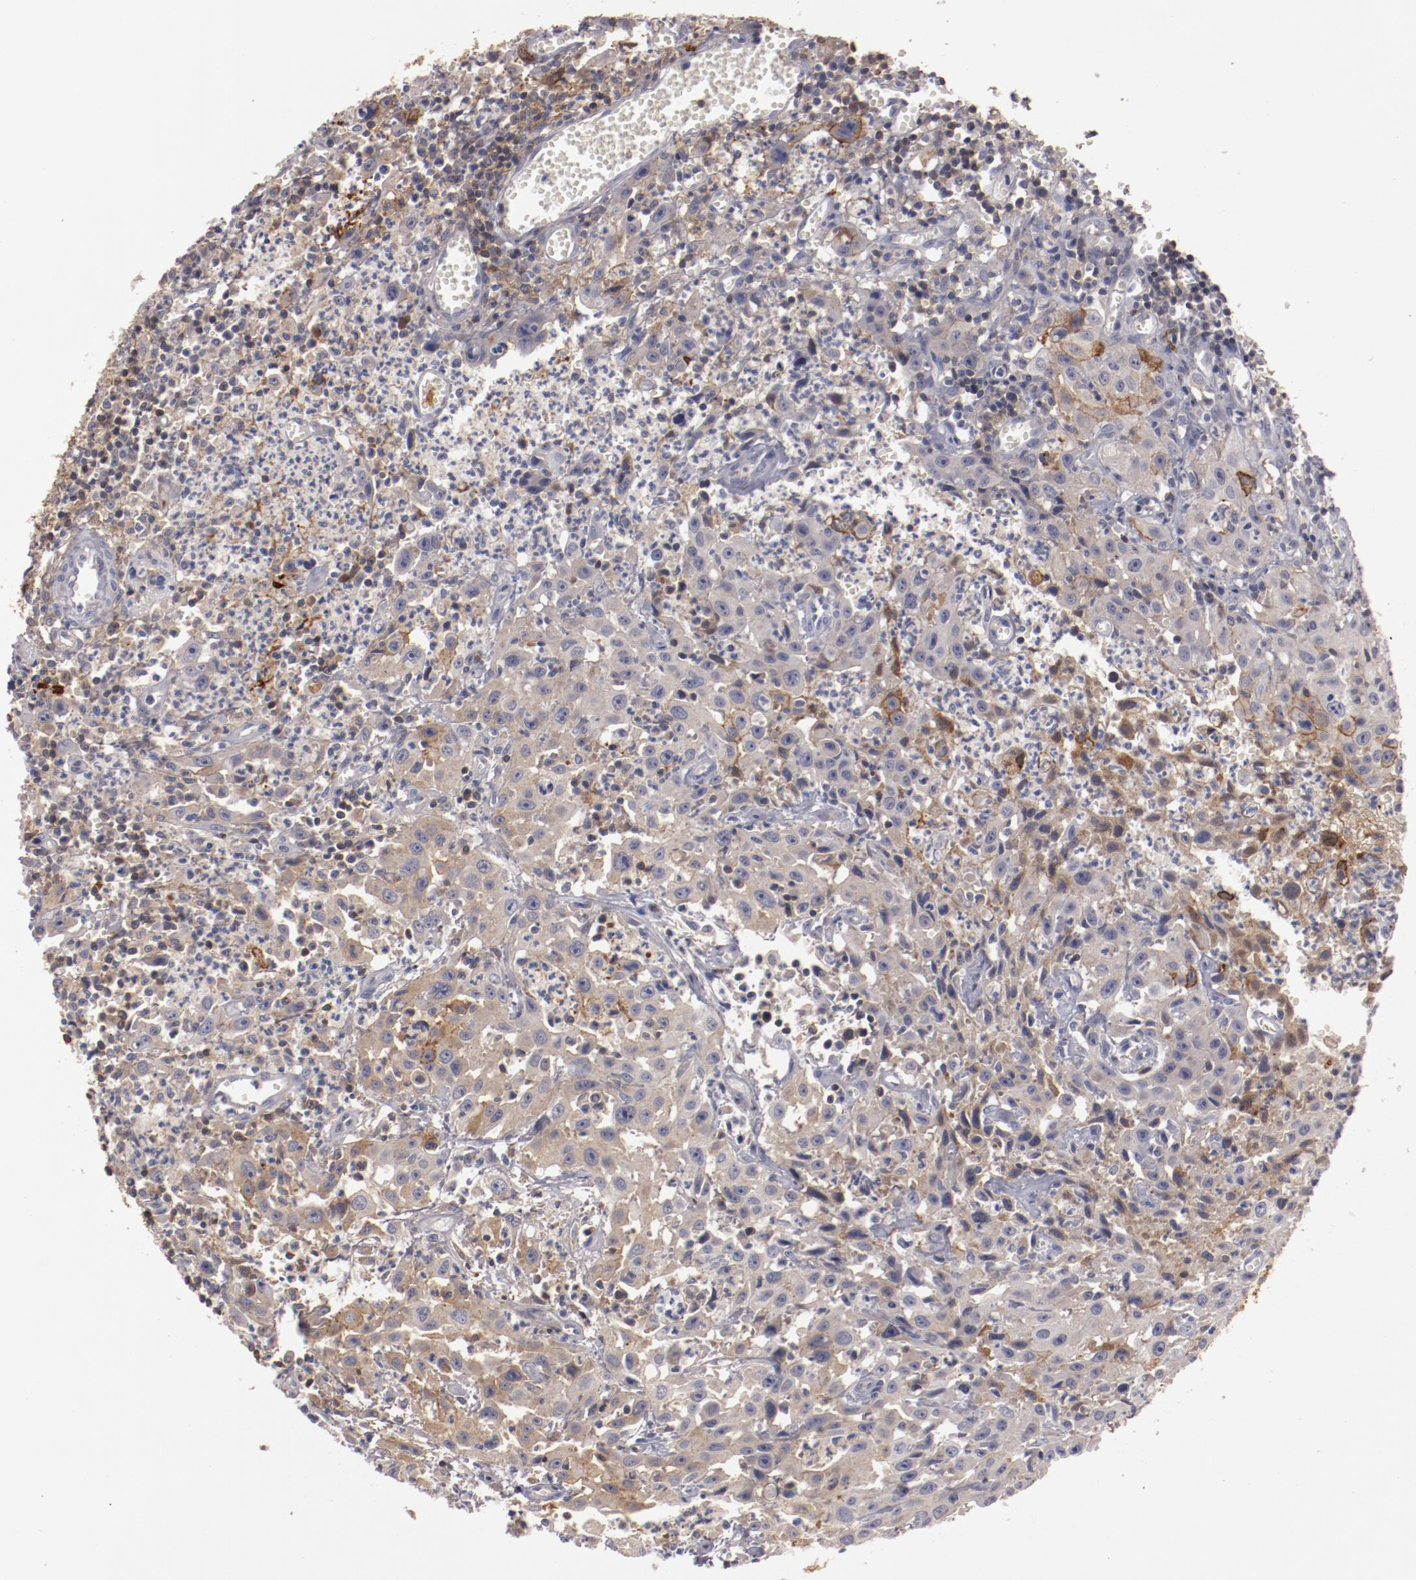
{"staining": {"intensity": "moderate", "quantity": "25%-75%", "location": "cytoplasmic/membranous"}, "tissue": "urothelial cancer", "cell_type": "Tumor cells", "image_type": "cancer", "snomed": [{"axis": "morphology", "description": "Urothelial carcinoma, High grade"}, {"axis": "topography", "description": "Urinary bladder"}], "caption": "Urothelial carcinoma (high-grade) stained with a brown dye reveals moderate cytoplasmic/membranous positive staining in approximately 25%-75% of tumor cells.", "gene": "MBL2", "patient": {"sex": "male", "age": 66}}